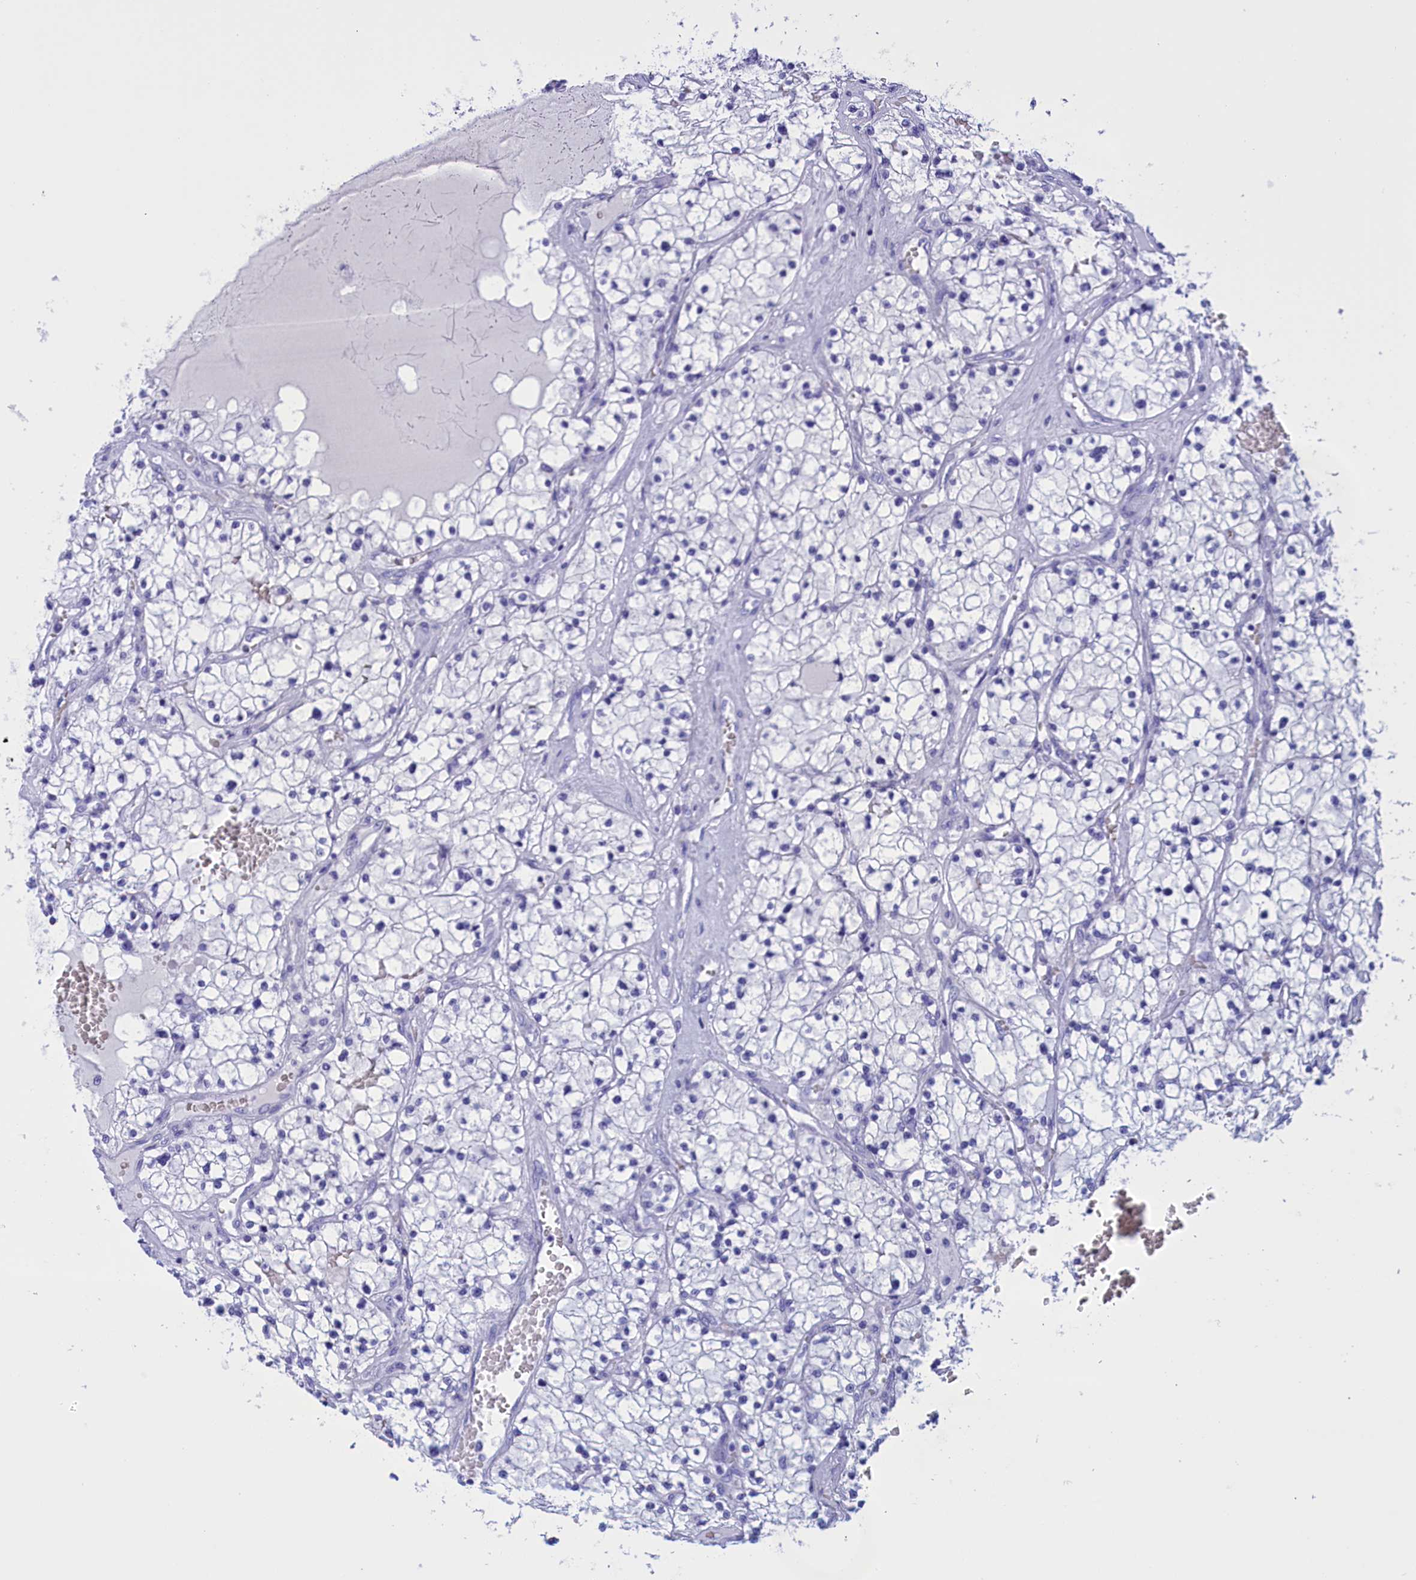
{"staining": {"intensity": "negative", "quantity": "none", "location": "none"}, "tissue": "renal cancer", "cell_type": "Tumor cells", "image_type": "cancer", "snomed": [{"axis": "morphology", "description": "Normal tissue, NOS"}, {"axis": "morphology", "description": "Adenocarcinoma, NOS"}, {"axis": "topography", "description": "Kidney"}], "caption": "Tumor cells show no significant staining in renal cancer.", "gene": "BRI3", "patient": {"sex": "male", "age": 68}}